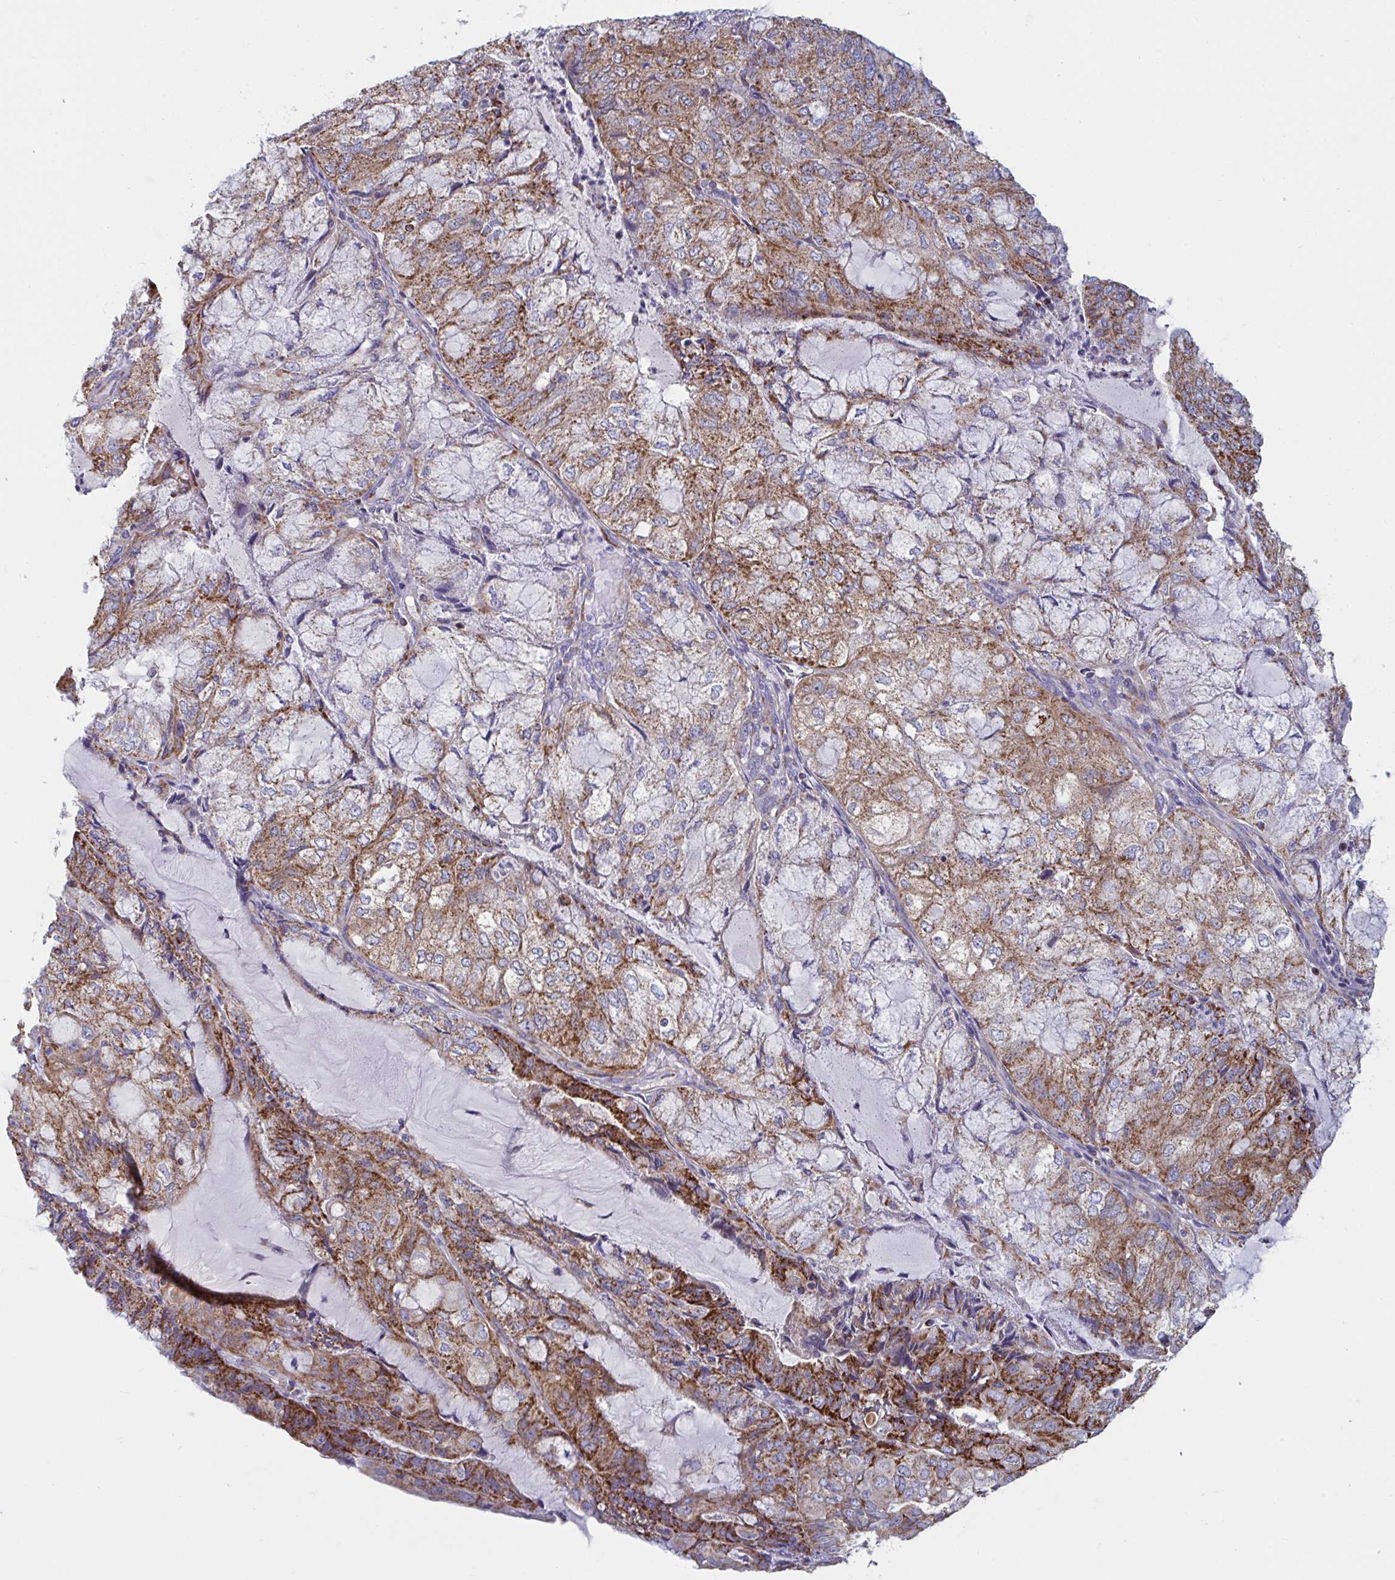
{"staining": {"intensity": "moderate", "quantity": ">75%", "location": "cytoplasmic/membranous"}, "tissue": "endometrial cancer", "cell_type": "Tumor cells", "image_type": "cancer", "snomed": [{"axis": "morphology", "description": "Adenocarcinoma, NOS"}, {"axis": "topography", "description": "Endometrium"}], "caption": "Immunohistochemical staining of adenocarcinoma (endometrial) displays medium levels of moderate cytoplasmic/membranous protein positivity in about >75% of tumor cells.", "gene": "BCAT2", "patient": {"sex": "female", "age": 81}}